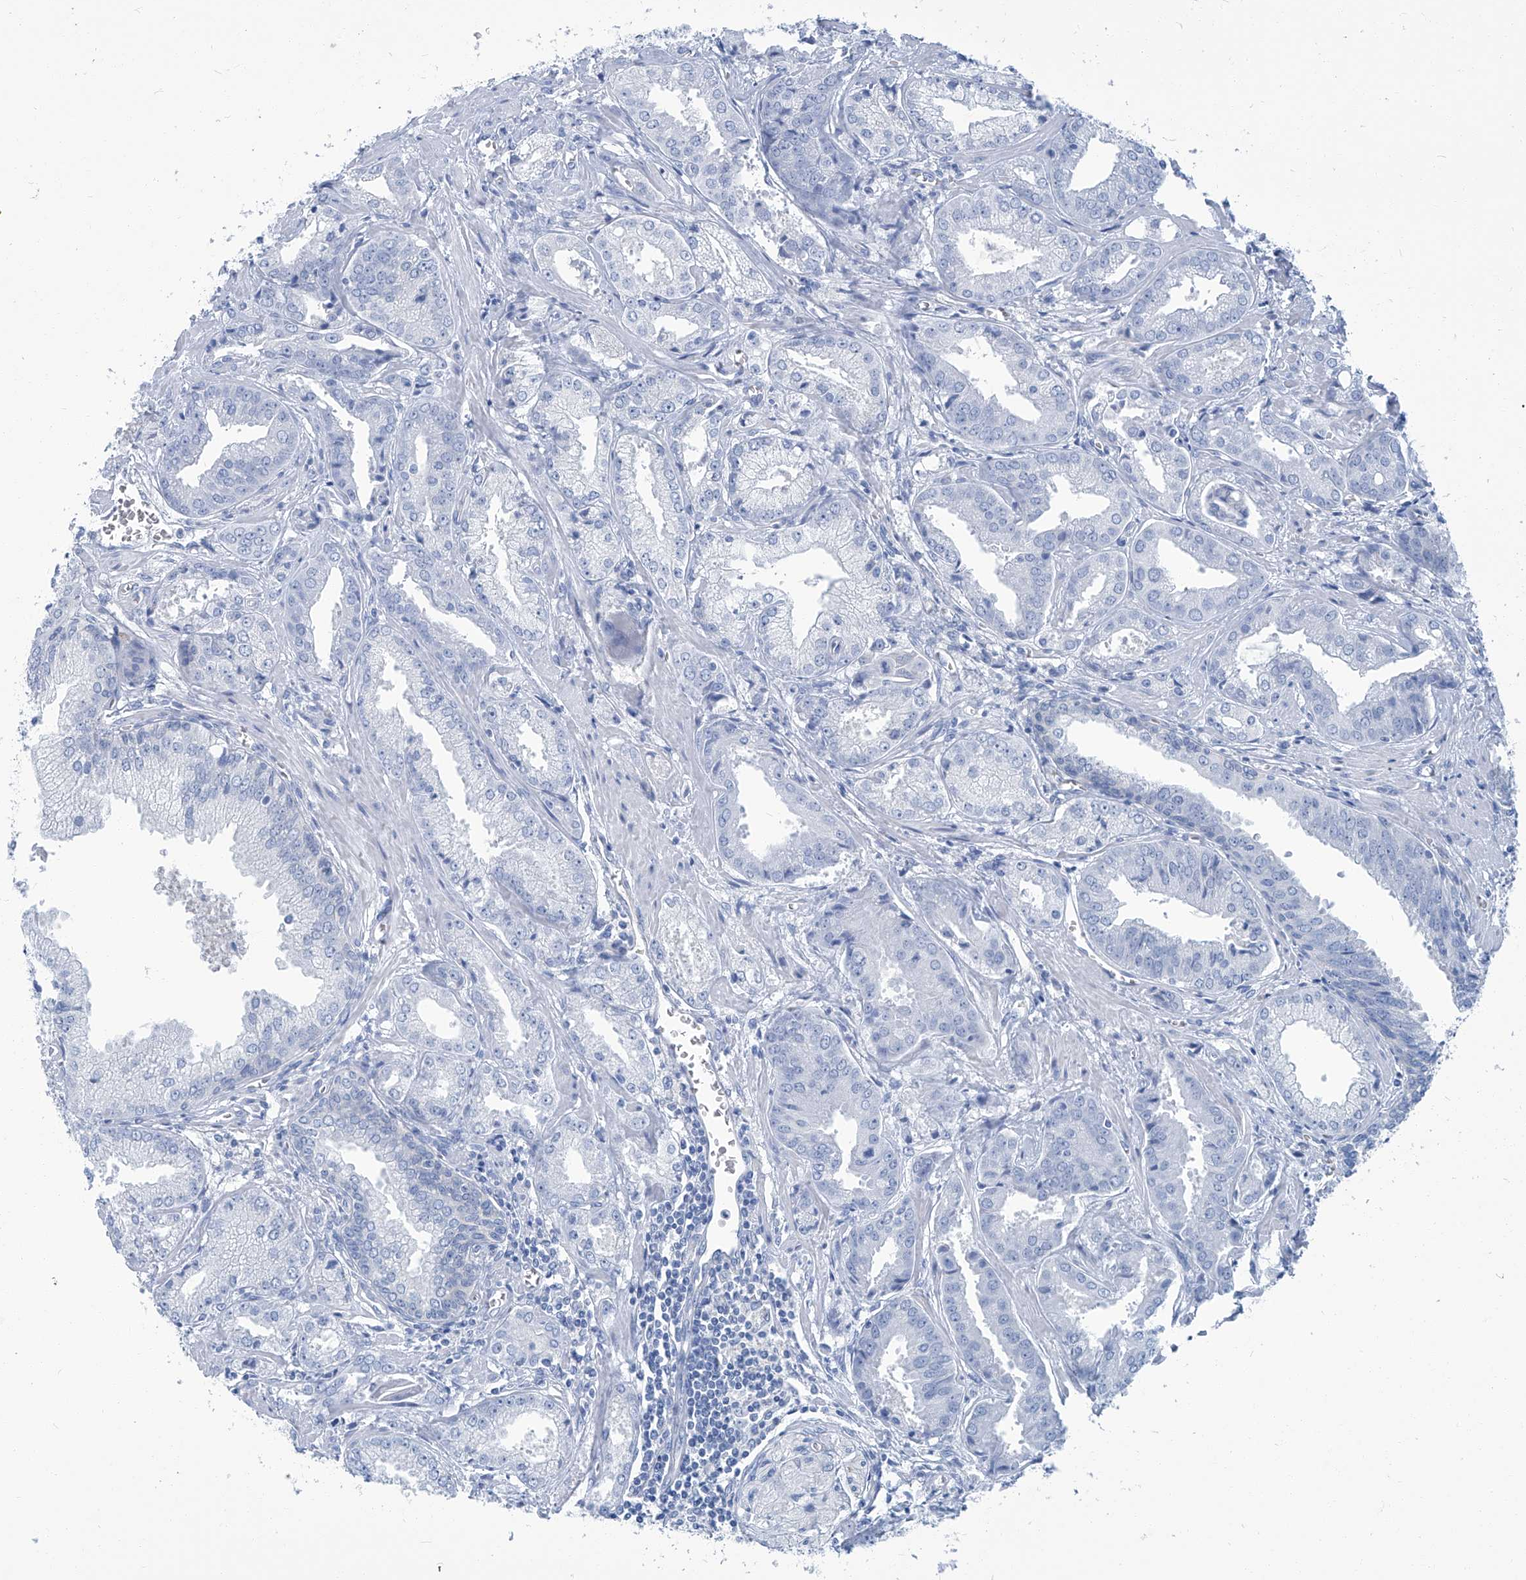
{"staining": {"intensity": "negative", "quantity": "none", "location": "none"}, "tissue": "prostate cancer", "cell_type": "Tumor cells", "image_type": "cancer", "snomed": [{"axis": "morphology", "description": "Adenocarcinoma, Low grade"}, {"axis": "topography", "description": "Prostate"}], "caption": "The IHC histopathology image has no significant positivity in tumor cells of prostate cancer tissue.", "gene": "PFKL", "patient": {"sex": "male", "age": 67}}